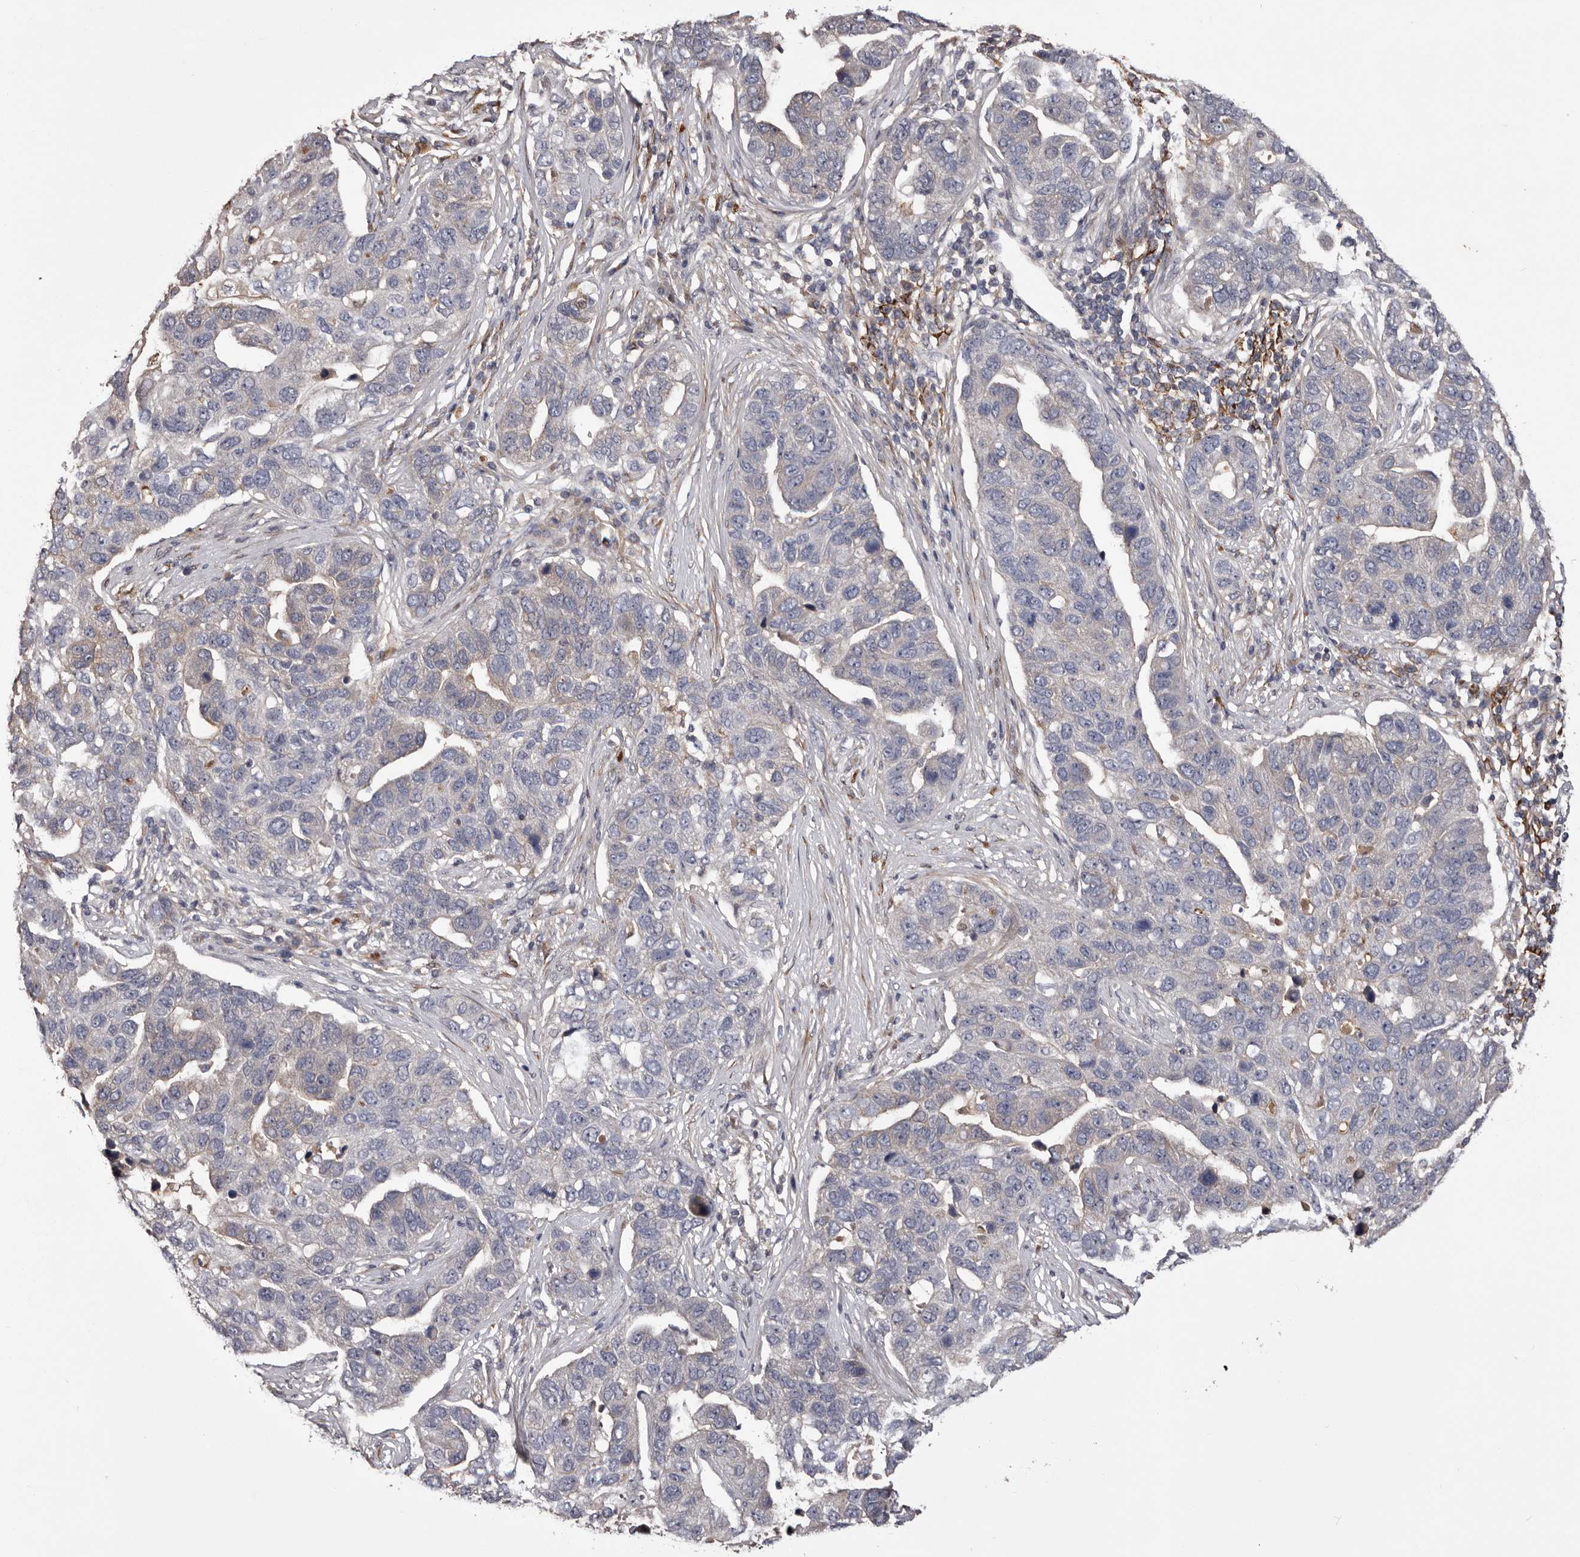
{"staining": {"intensity": "negative", "quantity": "none", "location": "none"}, "tissue": "pancreatic cancer", "cell_type": "Tumor cells", "image_type": "cancer", "snomed": [{"axis": "morphology", "description": "Adenocarcinoma, NOS"}, {"axis": "topography", "description": "Pancreas"}], "caption": "Immunohistochemical staining of pancreatic cancer (adenocarcinoma) shows no significant staining in tumor cells.", "gene": "CYP1B1", "patient": {"sex": "female", "age": 61}}